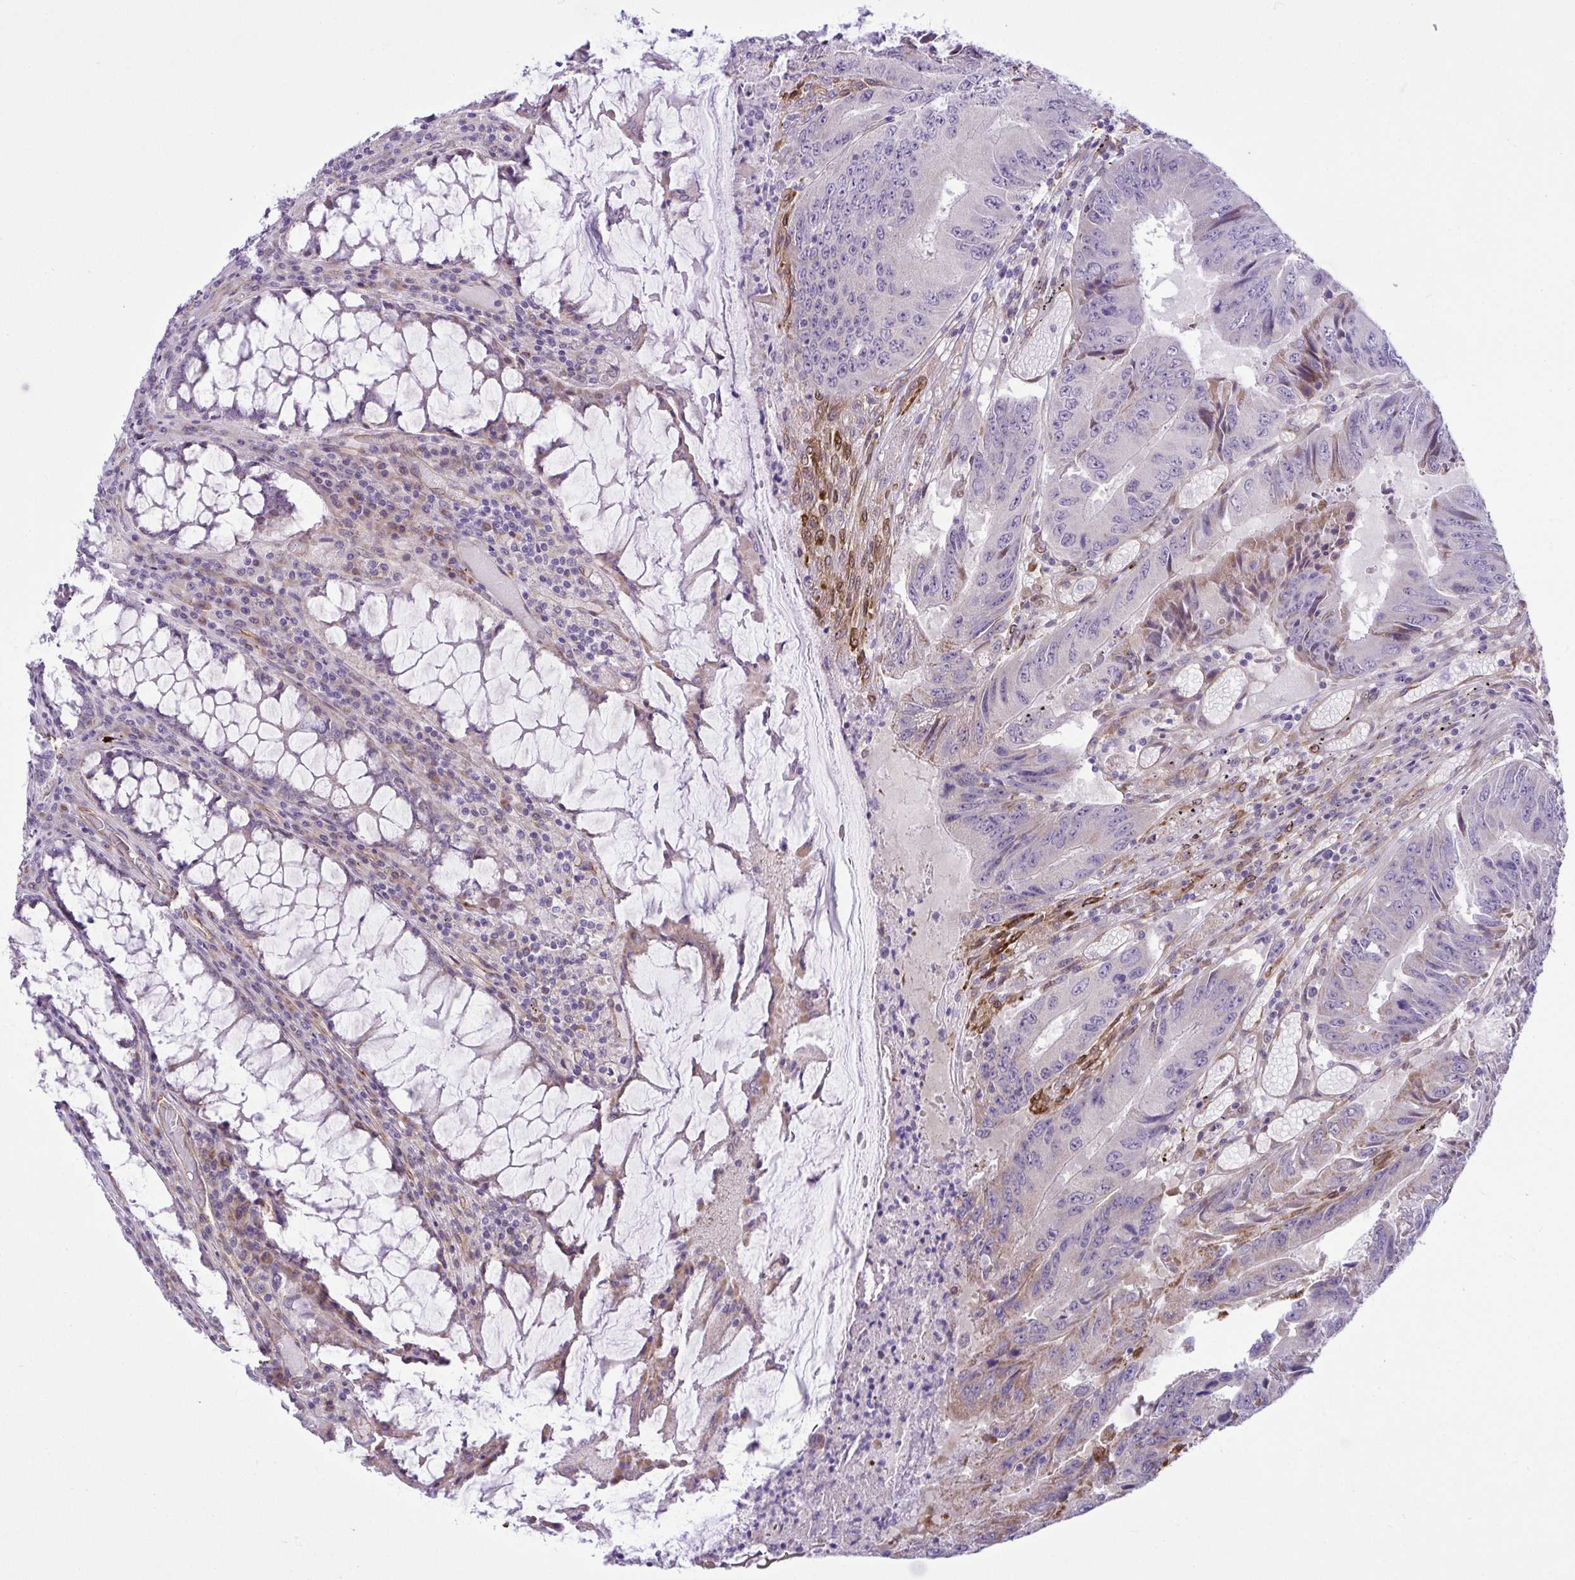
{"staining": {"intensity": "negative", "quantity": "none", "location": "none"}, "tissue": "colorectal cancer", "cell_type": "Tumor cells", "image_type": "cancer", "snomed": [{"axis": "morphology", "description": "Adenocarcinoma, NOS"}, {"axis": "topography", "description": "Colon"}], "caption": "There is no significant staining in tumor cells of colorectal adenocarcinoma.", "gene": "RSKR", "patient": {"sex": "male", "age": 53}}